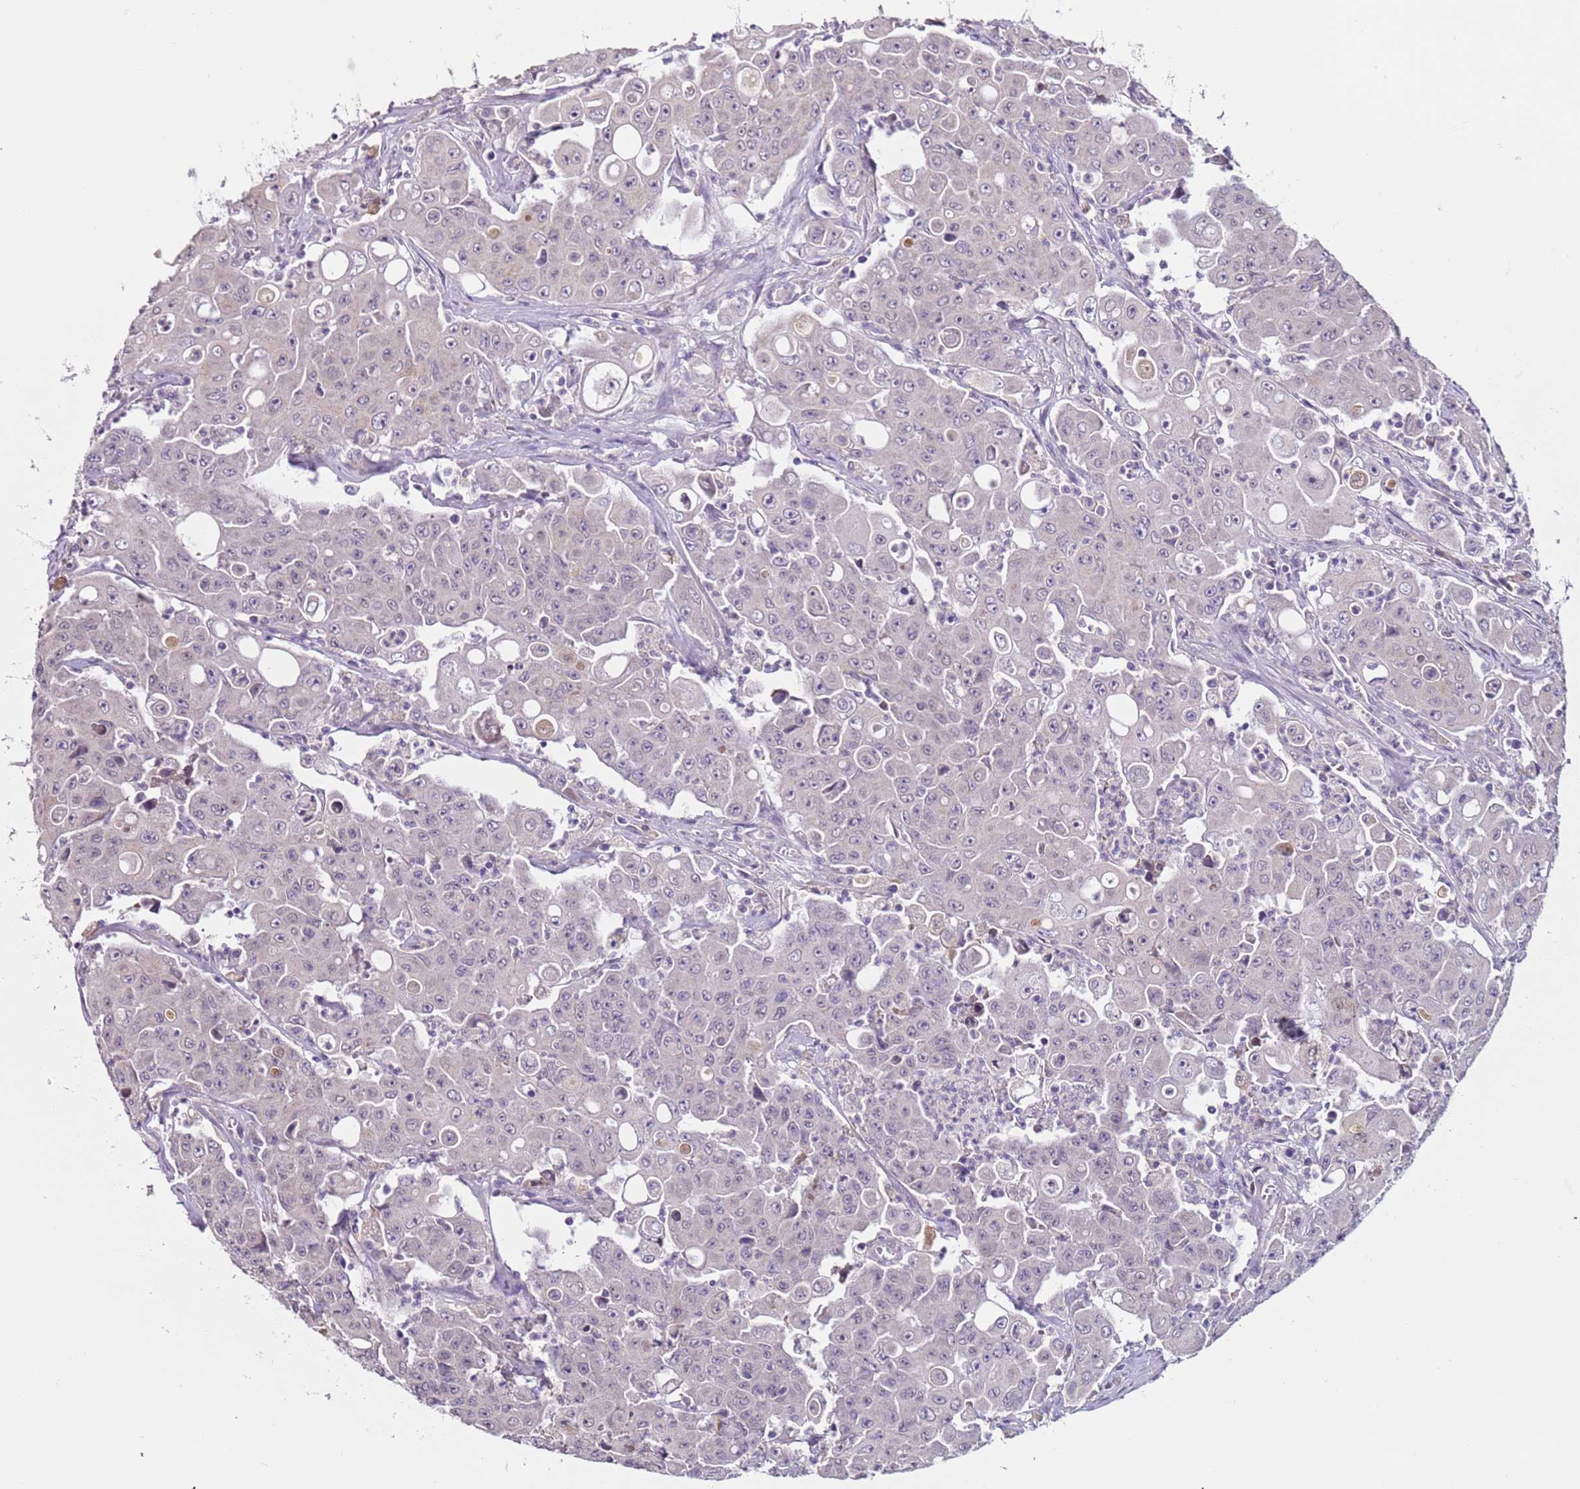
{"staining": {"intensity": "negative", "quantity": "none", "location": "none"}, "tissue": "colorectal cancer", "cell_type": "Tumor cells", "image_type": "cancer", "snomed": [{"axis": "morphology", "description": "Adenocarcinoma, NOS"}, {"axis": "topography", "description": "Colon"}], "caption": "A histopathology image of colorectal cancer stained for a protein reveals no brown staining in tumor cells. The staining was performed using DAB to visualize the protein expression in brown, while the nuclei were stained in blue with hematoxylin (Magnification: 20x).", "gene": "MDH1", "patient": {"sex": "male", "age": 51}}